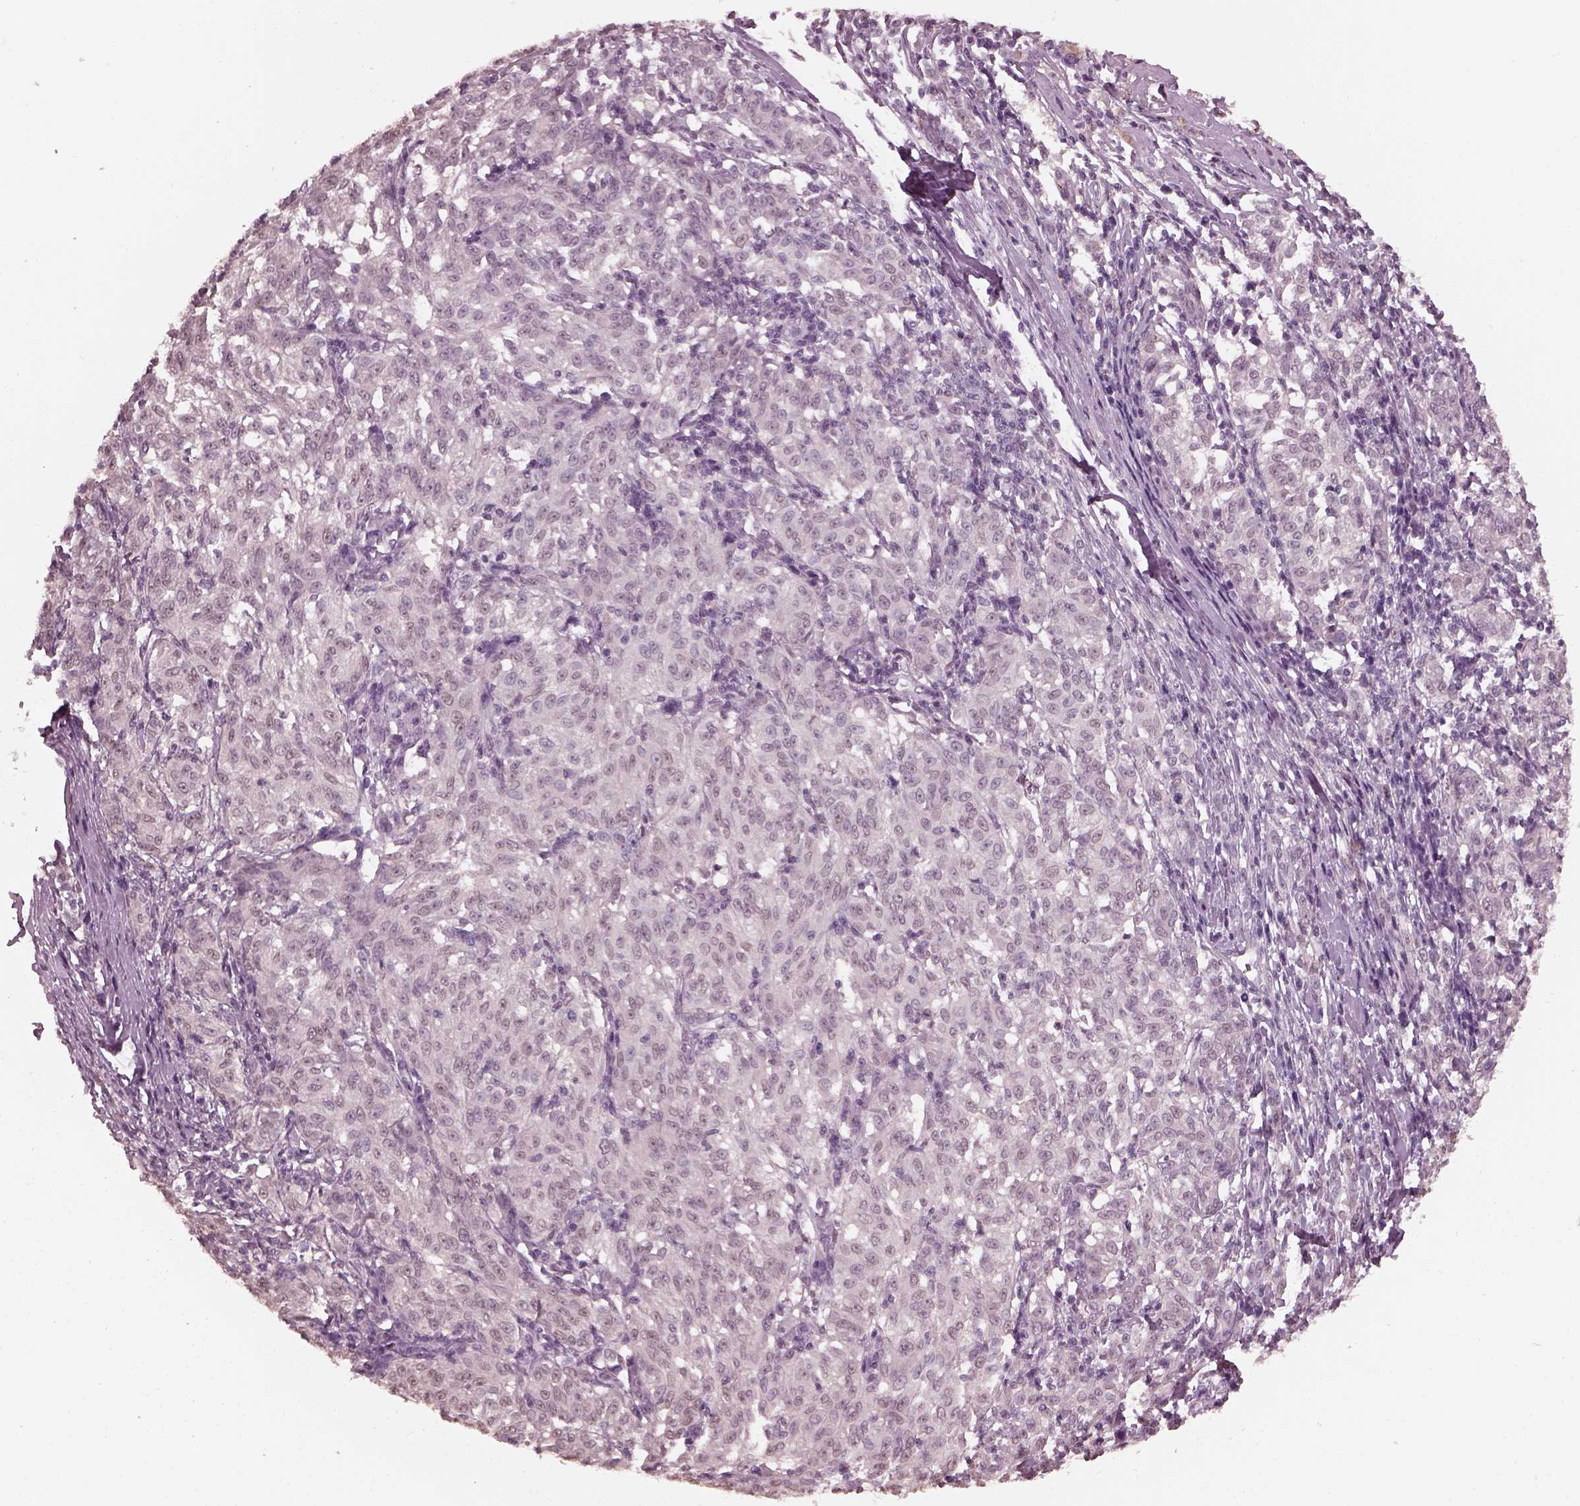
{"staining": {"intensity": "negative", "quantity": "none", "location": "none"}, "tissue": "melanoma", "cell_type": "Tumor cells", "image_type": "cancer", "snomed": [{"axis": "morphology", "description": "Malignant melanoma, NOS"}, {"axis": "topography", "description": "Skin"}], "caption": "Image shows no protein staining in tumor cells of melanoma tissue.", "gene": "TSKS", "patient": {"sex": "female", "age": 72}}